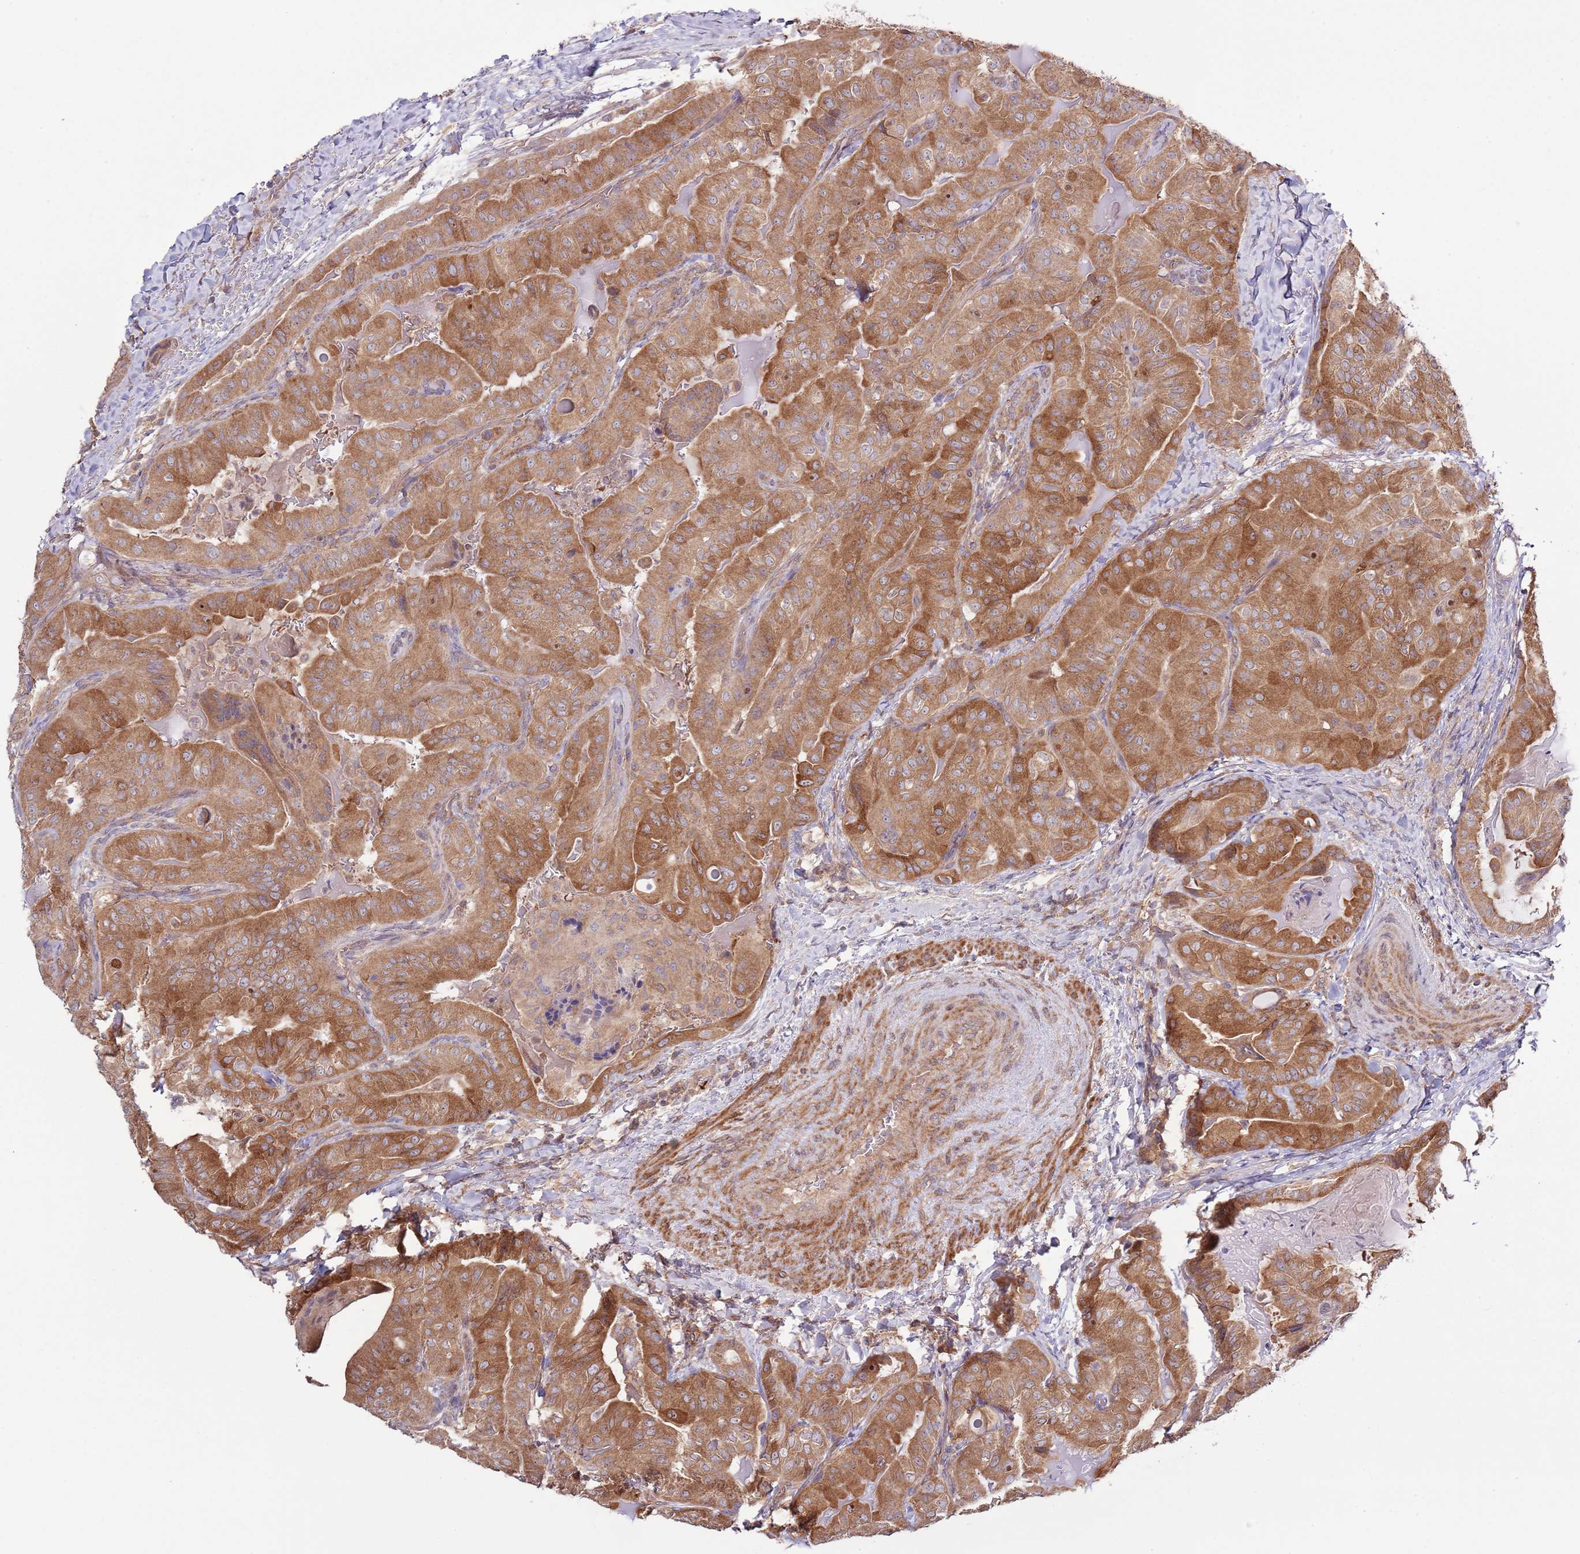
{"staining": {"intensity": "moderate", "quantity": ">75%", "location": "cytoplasmic/membranous"}, "tissue": "thyroid cancer", "cell_type": "Tumor cells", "image_type": "cancer", "snomed": [{"axis": "morphology", "description": "Papillary adenocarcinoma, NOS"}, {"axis": "topography", "description": "Thyroid gland"}], "caption": "Immunohistochemistry (IHC) image of neoplastic tissue: human papillary adenocarcinoma (thyroid) stained using immunohistochemistry displays medium levels of moderate protein expression localized specifically in the cytoplasmic/membranous of tumor cells, appearing as a cytoplasmic/membranous brown color.", "gene": "LPIN2", "patient": {"sex": "female", "age": 68}}